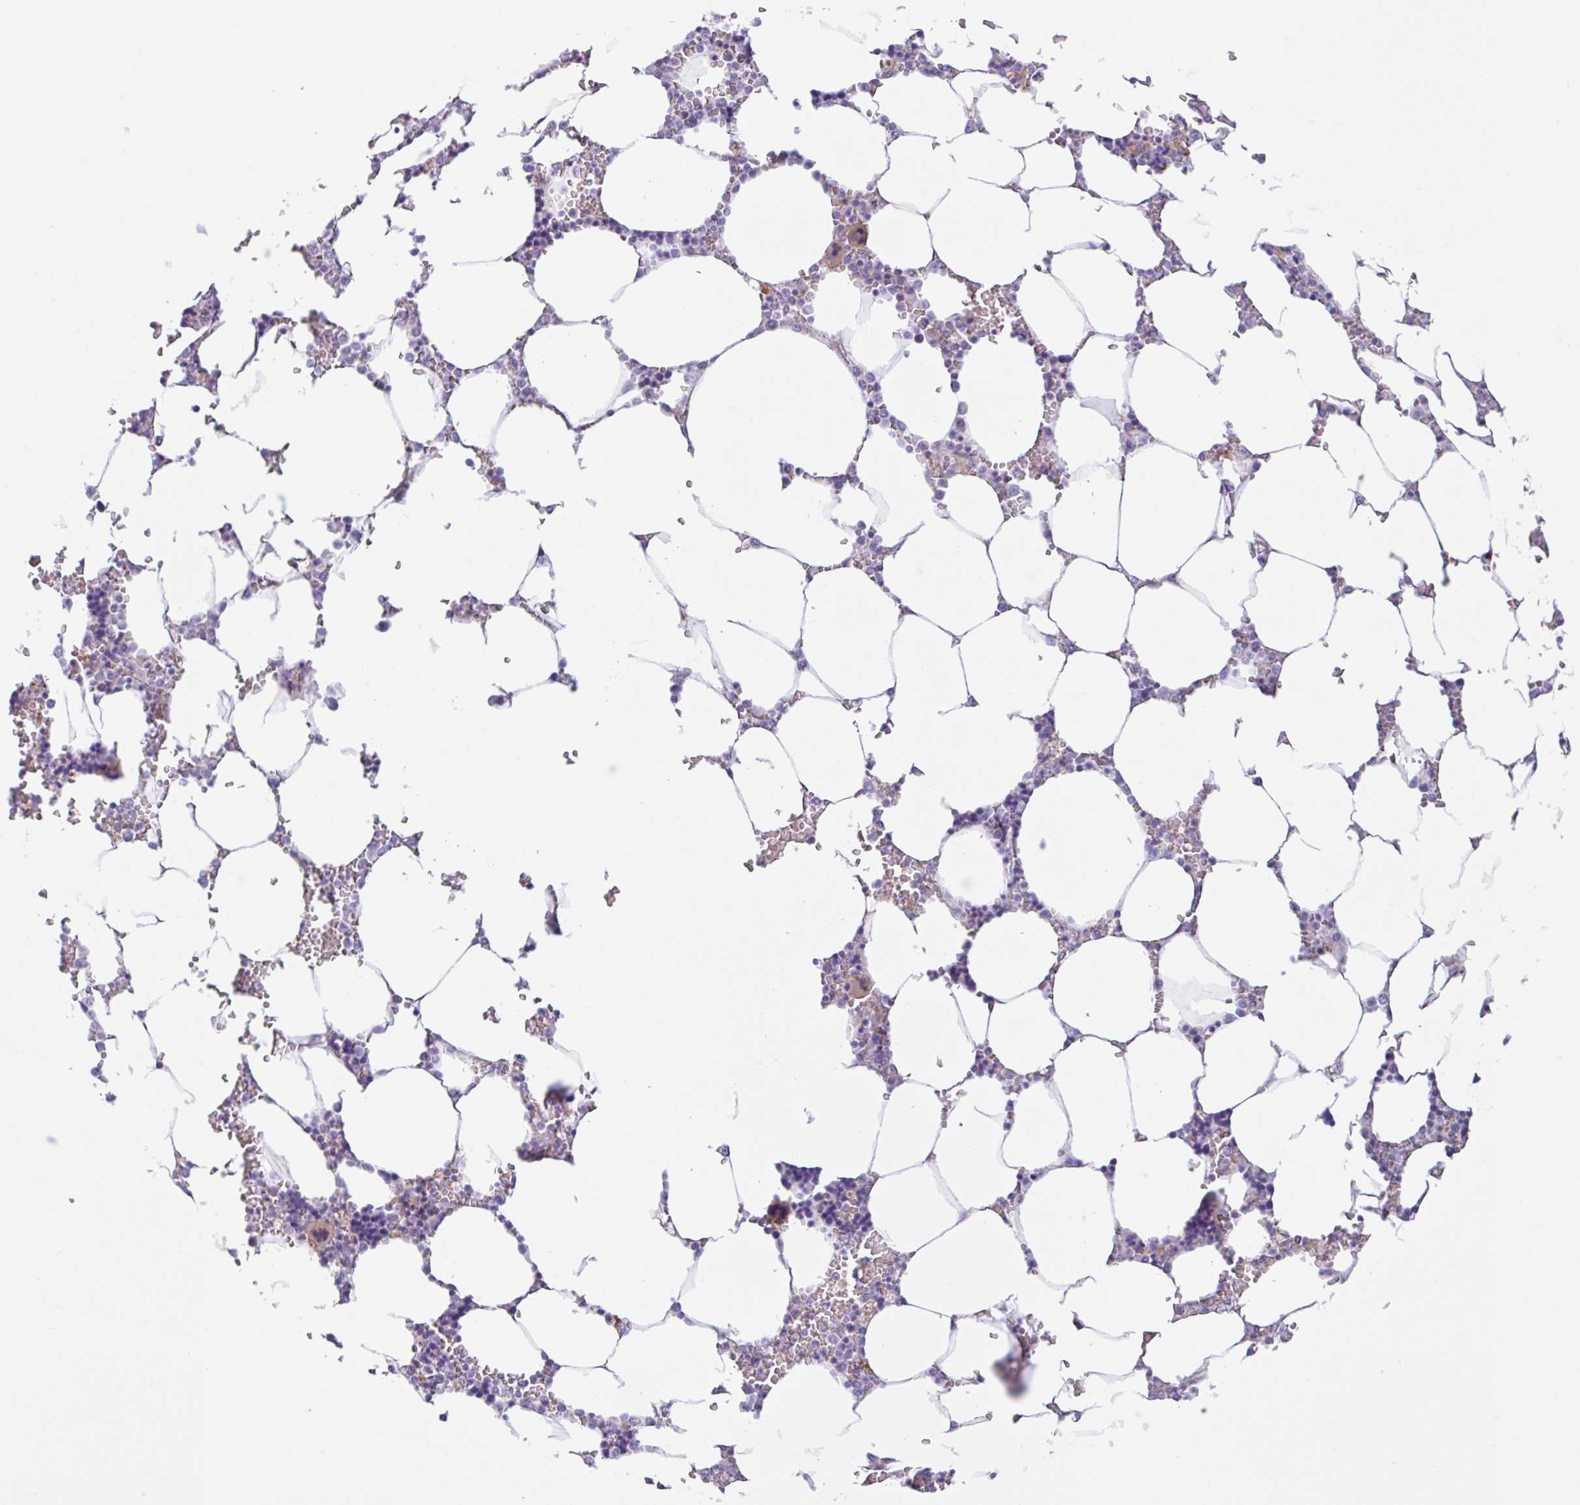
{"staining": {"intensity": "weak", "quantity": "<25%", "location": "cytoplasmic/membranous"}, "tissue": "bone marrow", "cell_type": "Hematopoietic cells", "image_type": "normal", "snomed": [{"axis": "morphology", "description": "Normal tissue, NOS"}, {"axis": "topography", "description": "Bone marrow"}], "caption": "Unremarkable bone marrow was stained to show a protein in brown. There is no significant staining in hematopoietic cells.", "gene": "PLCD4", "patient": {"sex": "male", "age": 64}}